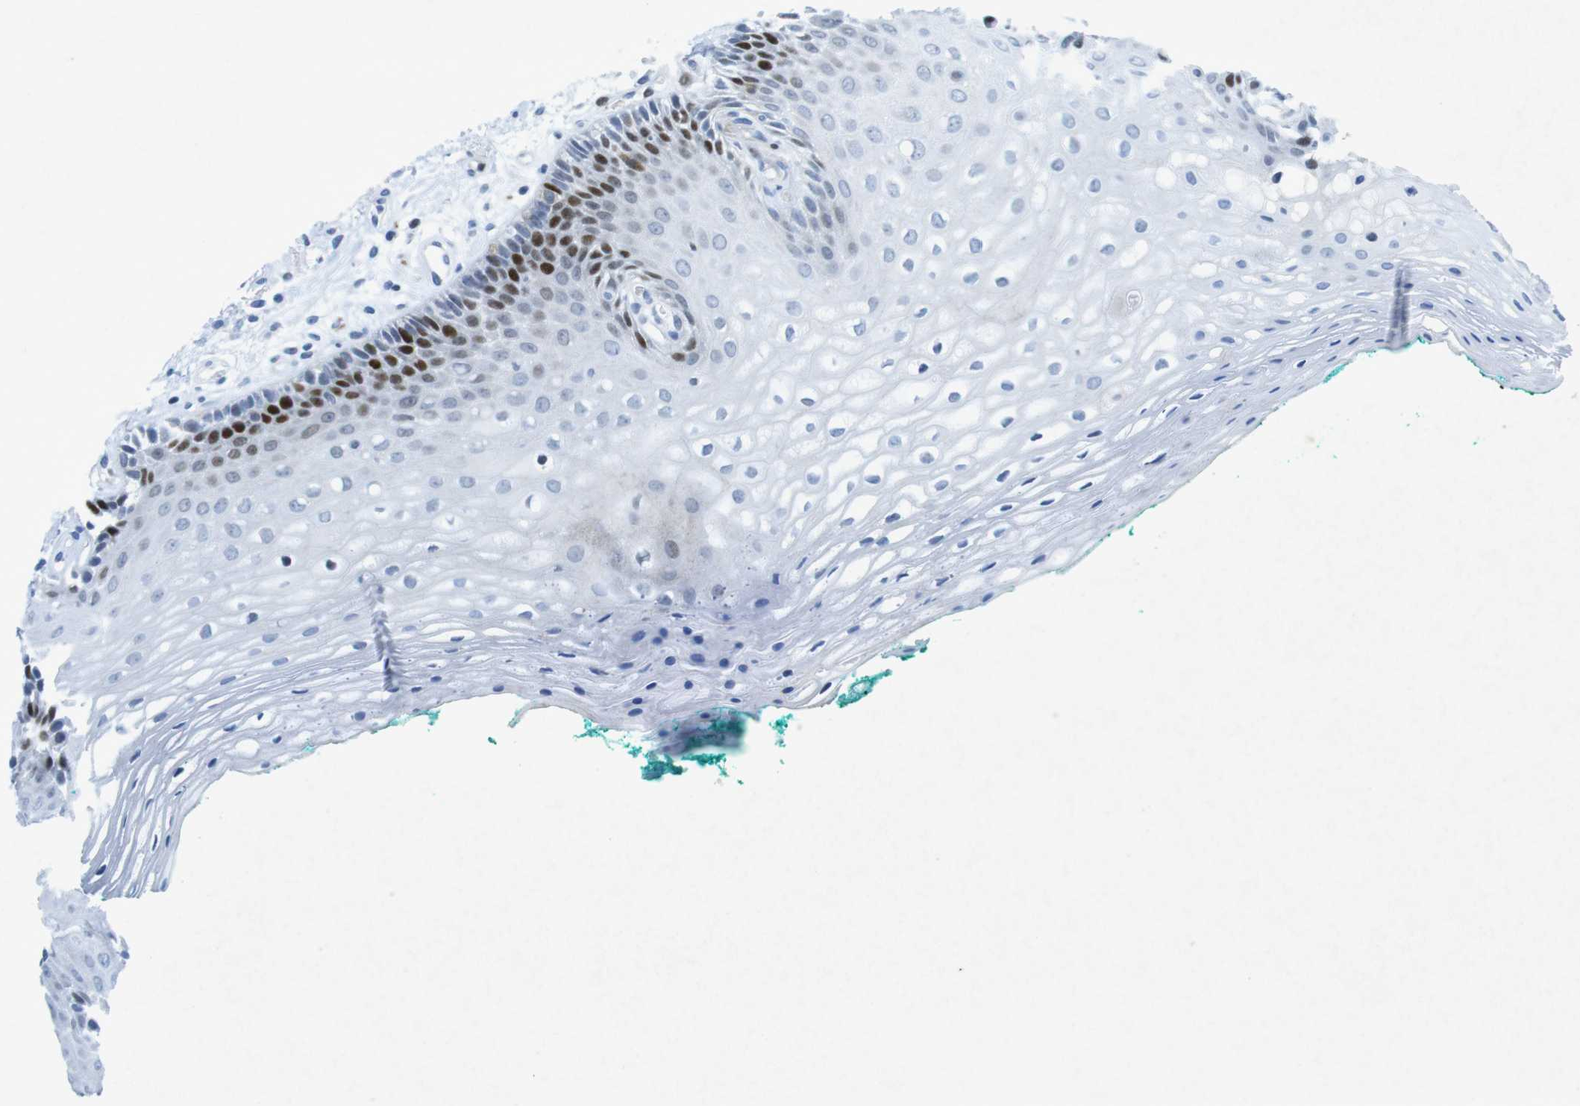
{"staining": {"intensity": "strong", "quantity": "25%-75%", "location": "nuclear"}, "tissue": "oral mucosa", "cell_type": "Squamous epithelial cells", "image_type": "normal", "snomed": [{"axis": "morphology", "description": "Normal tissue, NOS"}, {"axis": "topography", "description": "Skeletal muscle"}, {"axis": "topography", "description": "Oral tissue"}, {"axis": "topography", "description": "Peripheral nerve tissue"}], "caption": "Protein staining by immunohistochemistry (IHC) shows strong nuclear staining in about 25%-75% of squamous epithelial cells in unremarkable oral mucosa.", "gene": "CHAF1A", "patient": {"sex": "female", "age": 84}}